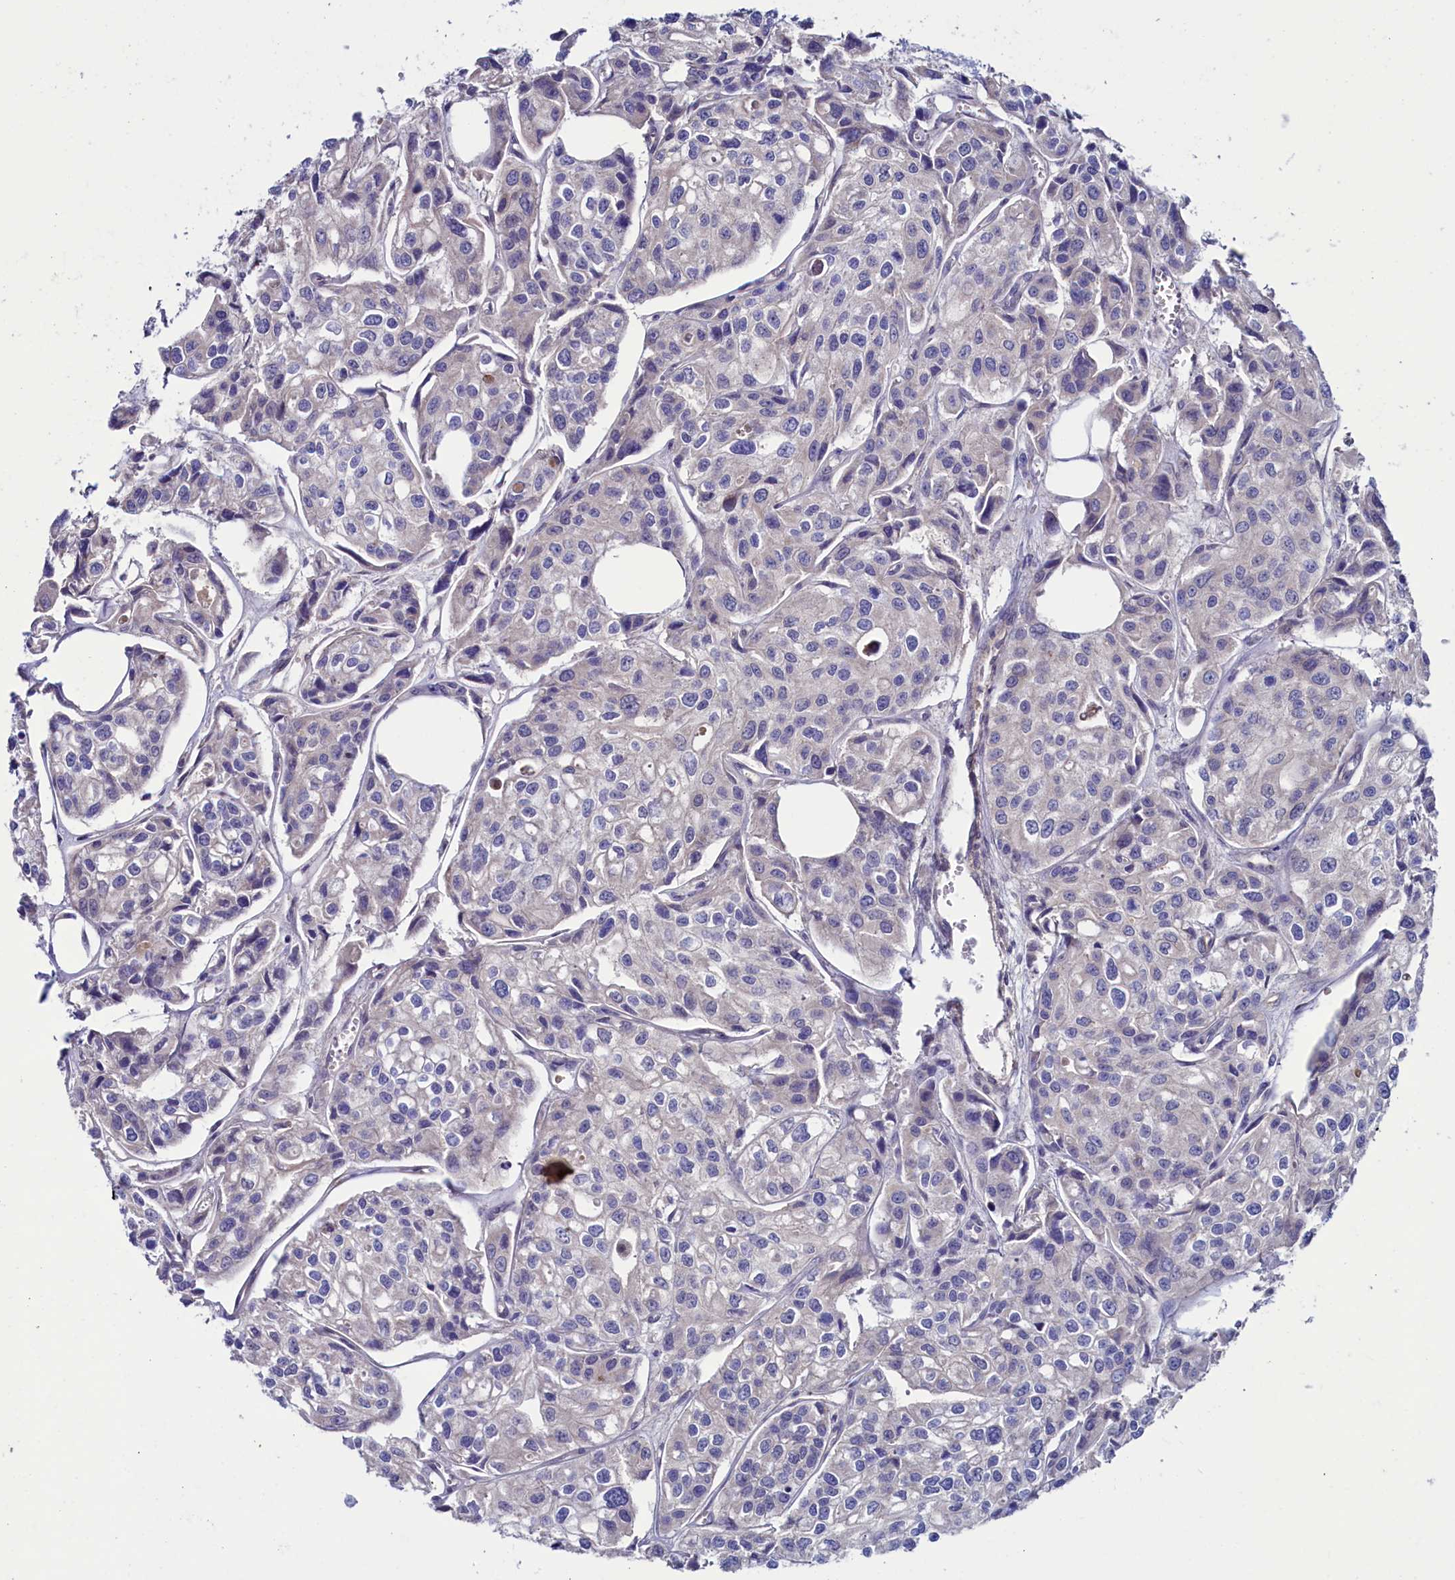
{"staining": {"intensity": "negative", "quantity": "none", "location": "none"}, "tissue": "urothelial cancer", "cell_type": "Tumor cells", "image_type": "cancer", "snomed": [{"axis": "morphology", "description": "Urothelial carcinoma, High grade"}, {"axis": "topography", "description": "Urinary bladder"}], "caption": "Immunohistochemistry (IHC) photomicrograph of neoplastic tissue: urothelial cancer stained with DAB (3,3'-diaminobenzidine) reveals no significant protein expression in tumor cells. Brightfield microscopy of immunohistochemistry stained with DAB (brown) and hematoxylin (blue), captured at high magnification.", "gene": "ASTE1", "patient": {"sex": "male", "age": 67}}